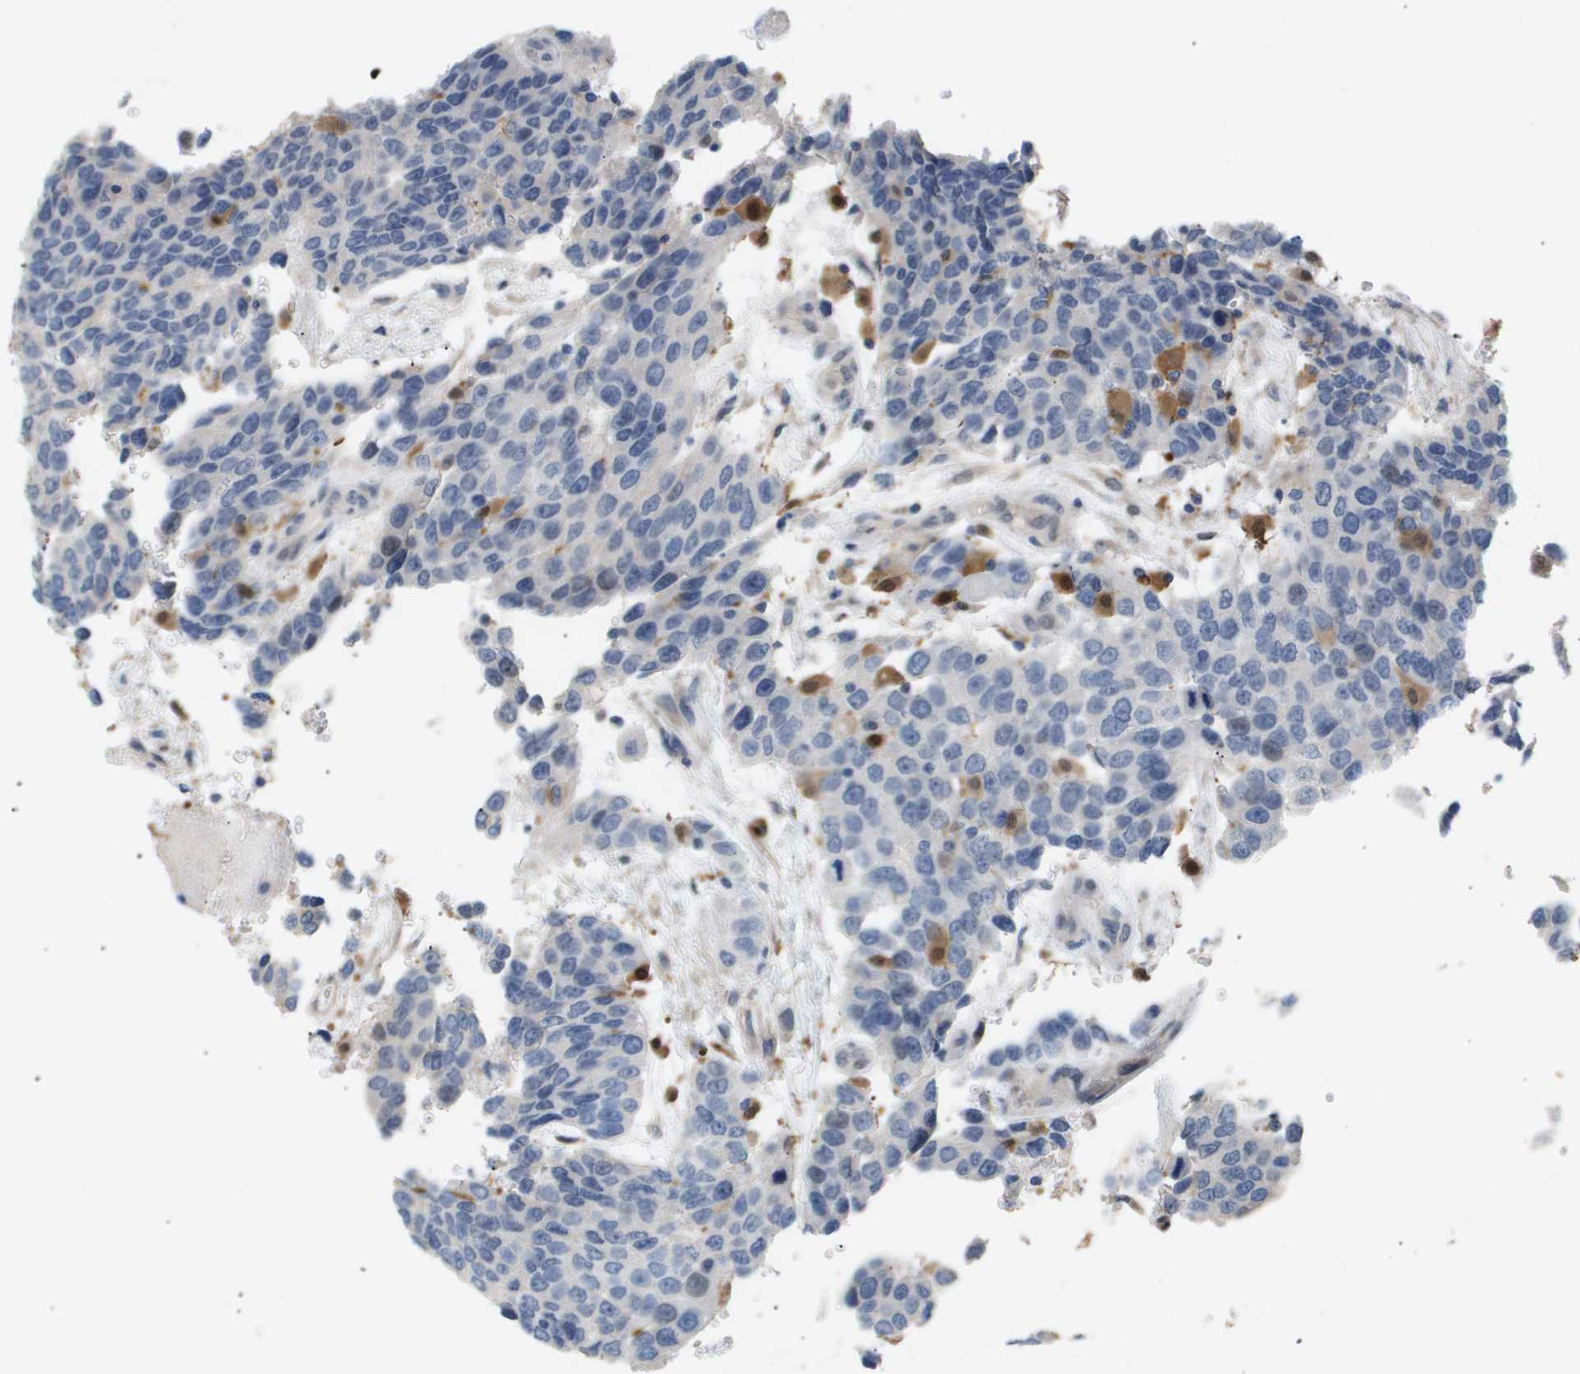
{"staining": {"intensity": "negative", "quantity": "none", "location": "none"}, "tissue": "urothelial cancer", "cell_type": "Tumor cells", "image_type": "cancer", "snomed": [{"axis": "morphology", "description": "Urothelial carcinoma, High grade"}, {"axis": "topography", "description": "Urinary bladder"}], "caption": "Urothelial carcinoma (high-grade) was stained to show a protein in brown. There is no significant expression in tumor cells.", "gene": "AKR1A1", "patient": {"sex": "female", "age": 80}}